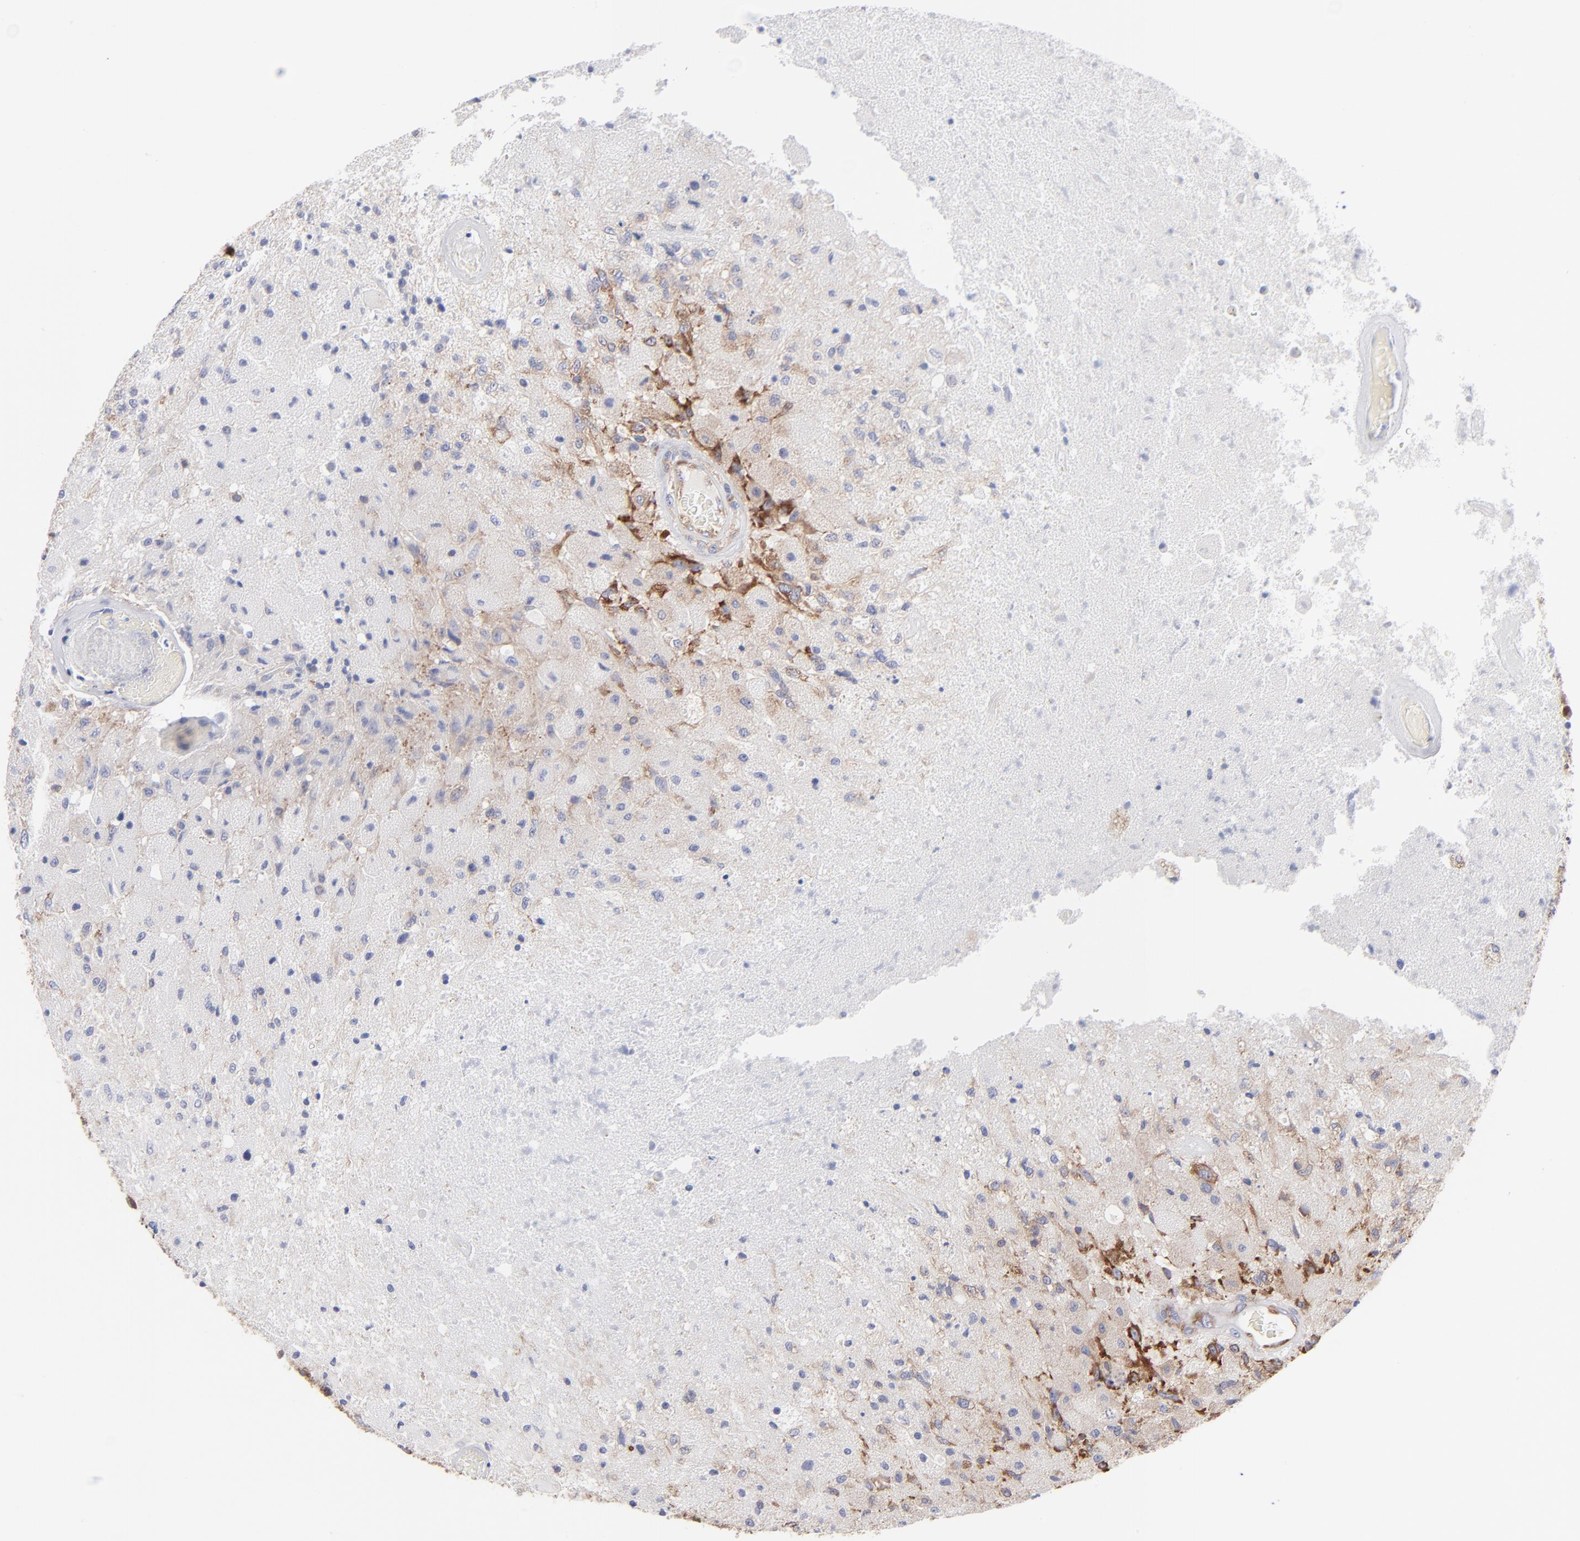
{"staining": {"intensity": "strong", "quantity": "25%-75%", "location": "cytoplasmic/membranous"}, "tissue": "glioma", "cell_type": "Tumor cells", "image_type": "cancer", "snomed": [{"axis": "morphology", "description": "Normal tissue, NOS"}, {"axis": "morphology", "description": "Glioma, malignant, High grade"}, {"axis": "topography", "description": "Cerebral cortex"}], "caption": "Strong cytoplasmic/membranous protein staining is identified in approximately 25%-75% of tumor cells in malignant high-grade glioma.", "gene": "EIF2AK2", "patient": {"sex": "male", "age": 77}}